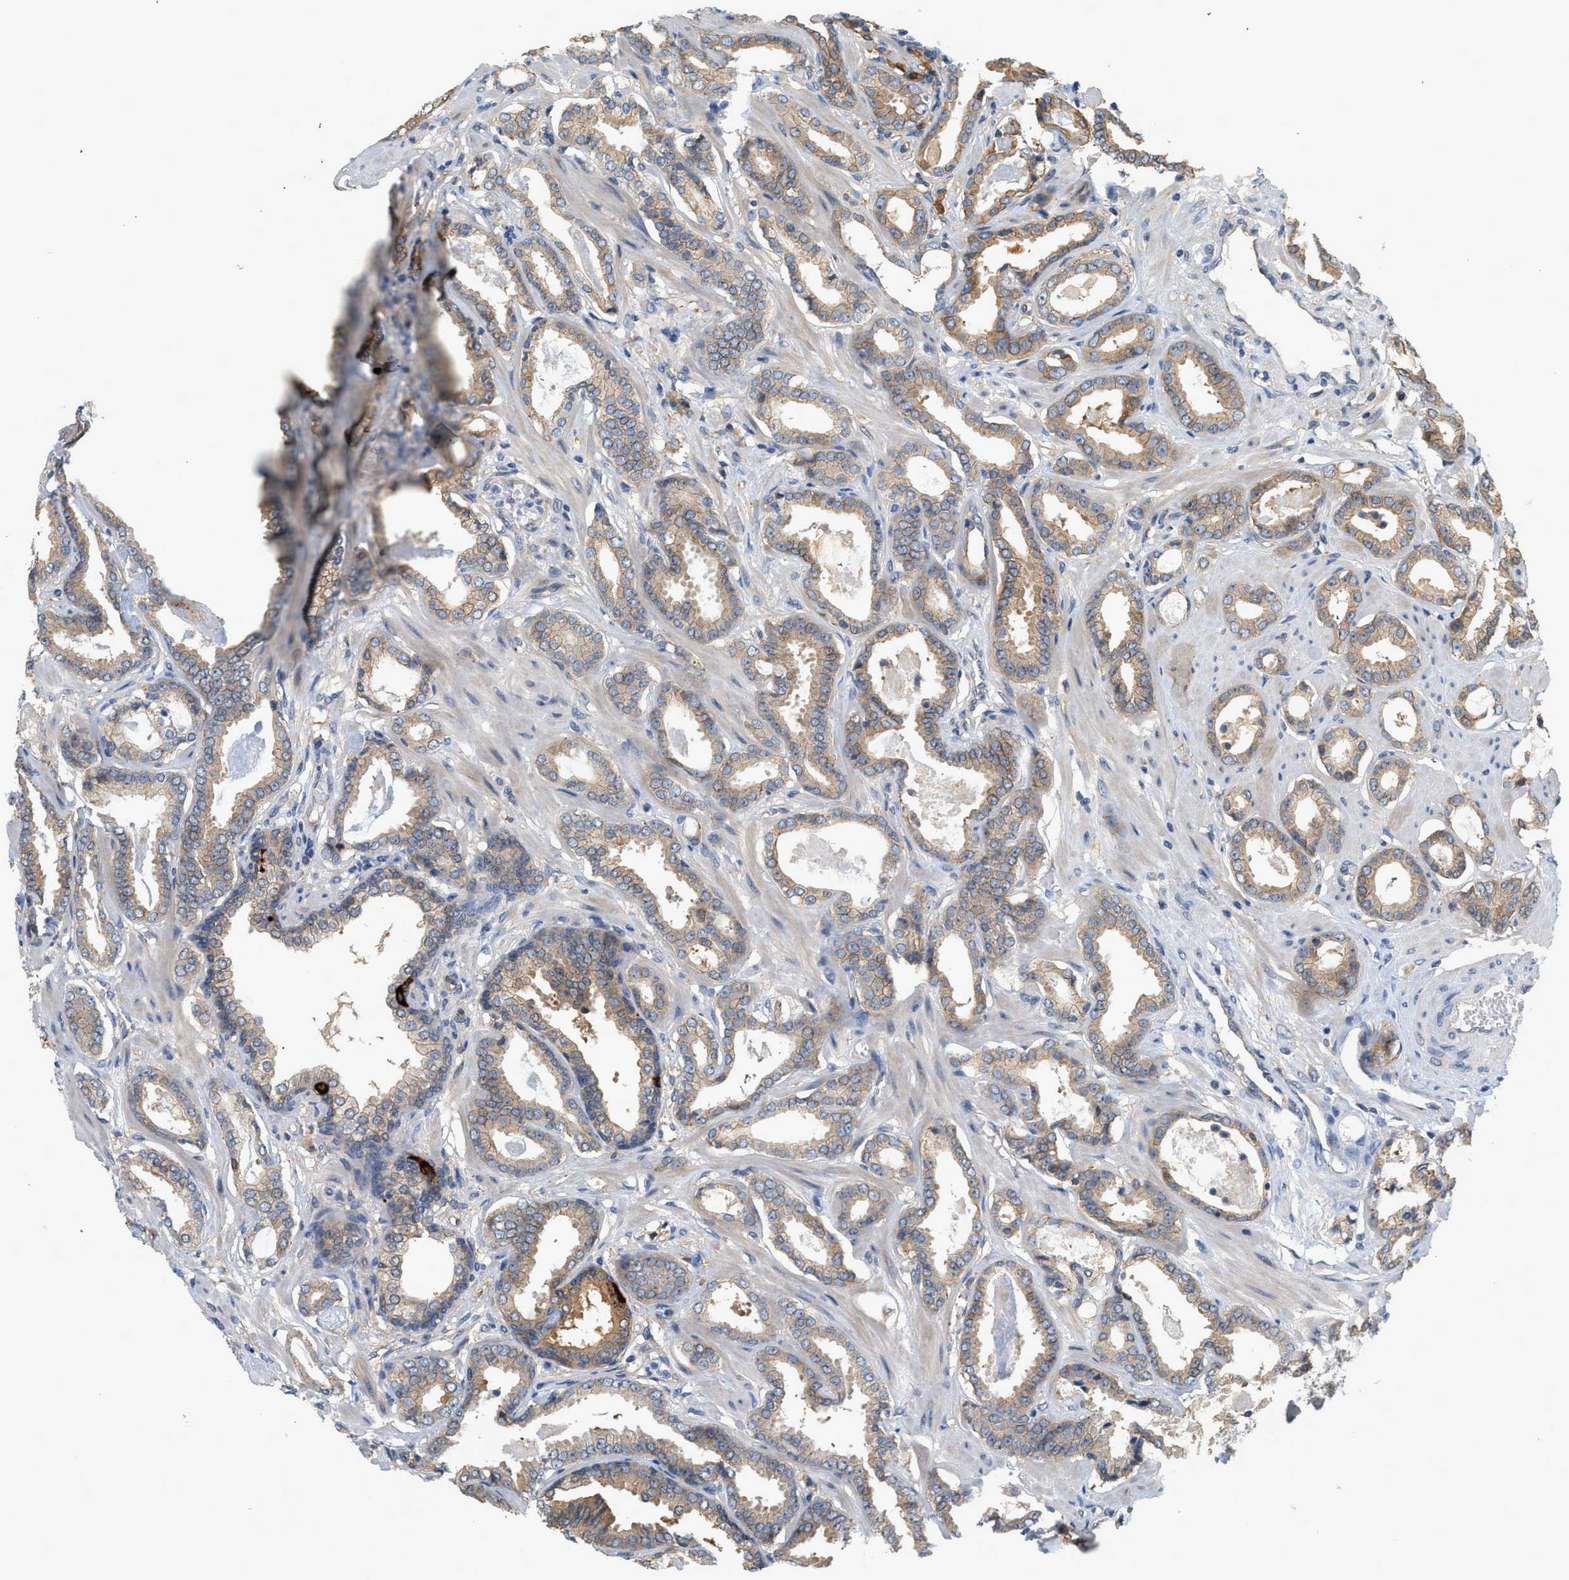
{"staining": {"intensity": "weak", "quantity": ">75%", "location": "cytoplasmic/membranous"}, "tissue": "prostate cancer", "cell_type": "Tumor cells", "image_type": "cancer", "snomed": [{"axis": "morphology", "description": "Adenocarcinoma, Low grade"}, {"axis": "topography", "description": "Prostate"}], "caption": "Protein staining displays weak cytoplasmic/membranous staining in approximately >75% of tumor cells in low-grade adenocarcinoma (prostate).", "gene": "CTXN1", "patient": {"sex": "male", "age": 53}}